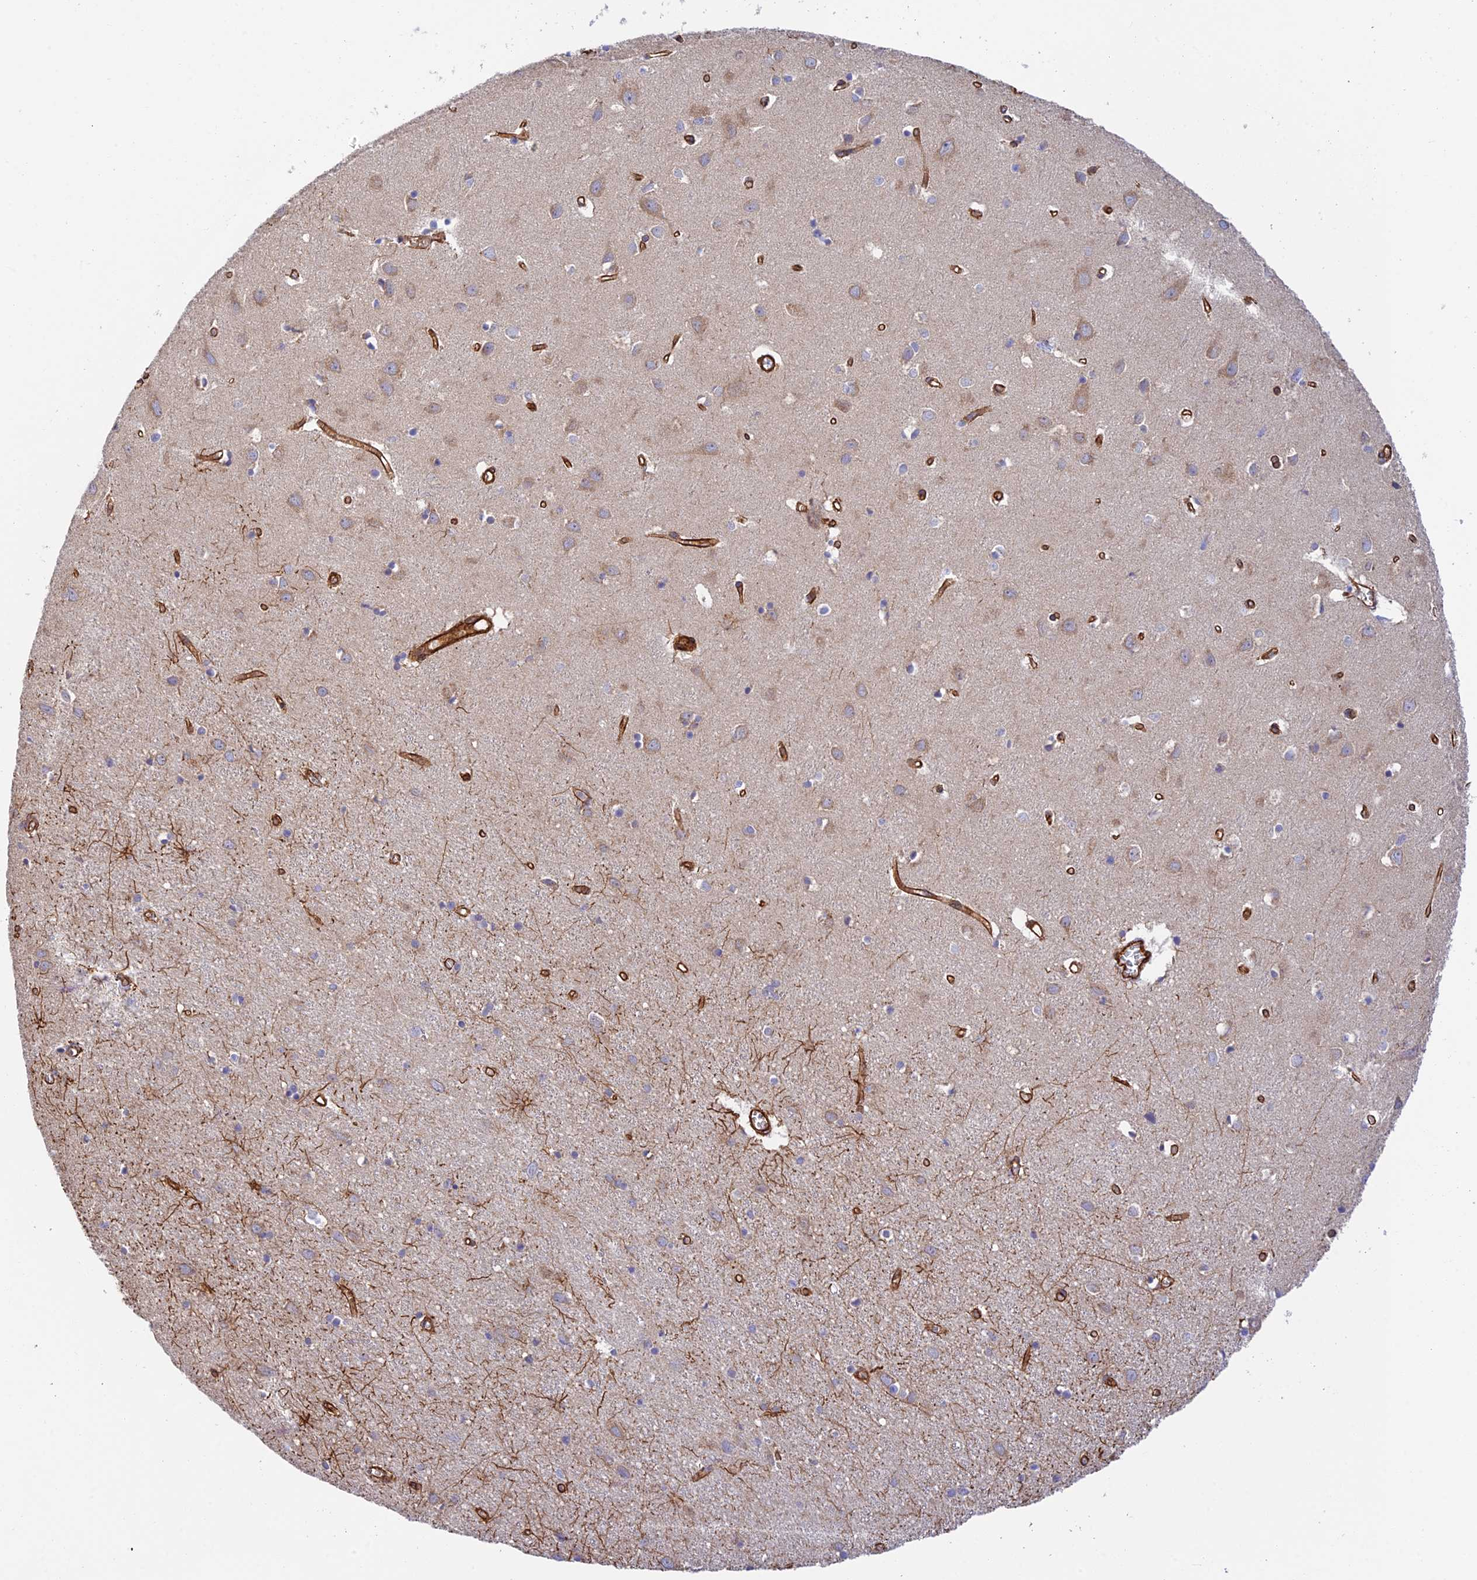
{"staining": {"intensity": "strong", "quantity": ">75%", "location": "cytoplasmic/membranous"}, "tissue": "cerebral cortex", "cell_type": "Endothelial cells", "image_type": "normal", "snomed": [{"axis": "morphology", "description": "Normal tissue, NOS"}, {"axis": "topography", "description": "Cerebral cortex"}], "caption": "Cerebral cortex was stained to show a protein in brown. There is high levels of strong cytoplasmic/membranous expression in approximately >75% of endothelial cells. The staining is performed using DAB brown chromogen to label protein expression. The nuclei are counter-stained blue using hematoxylin.", "gene": "MYO9A", "patient": {"sex": "female", "age": 64}}